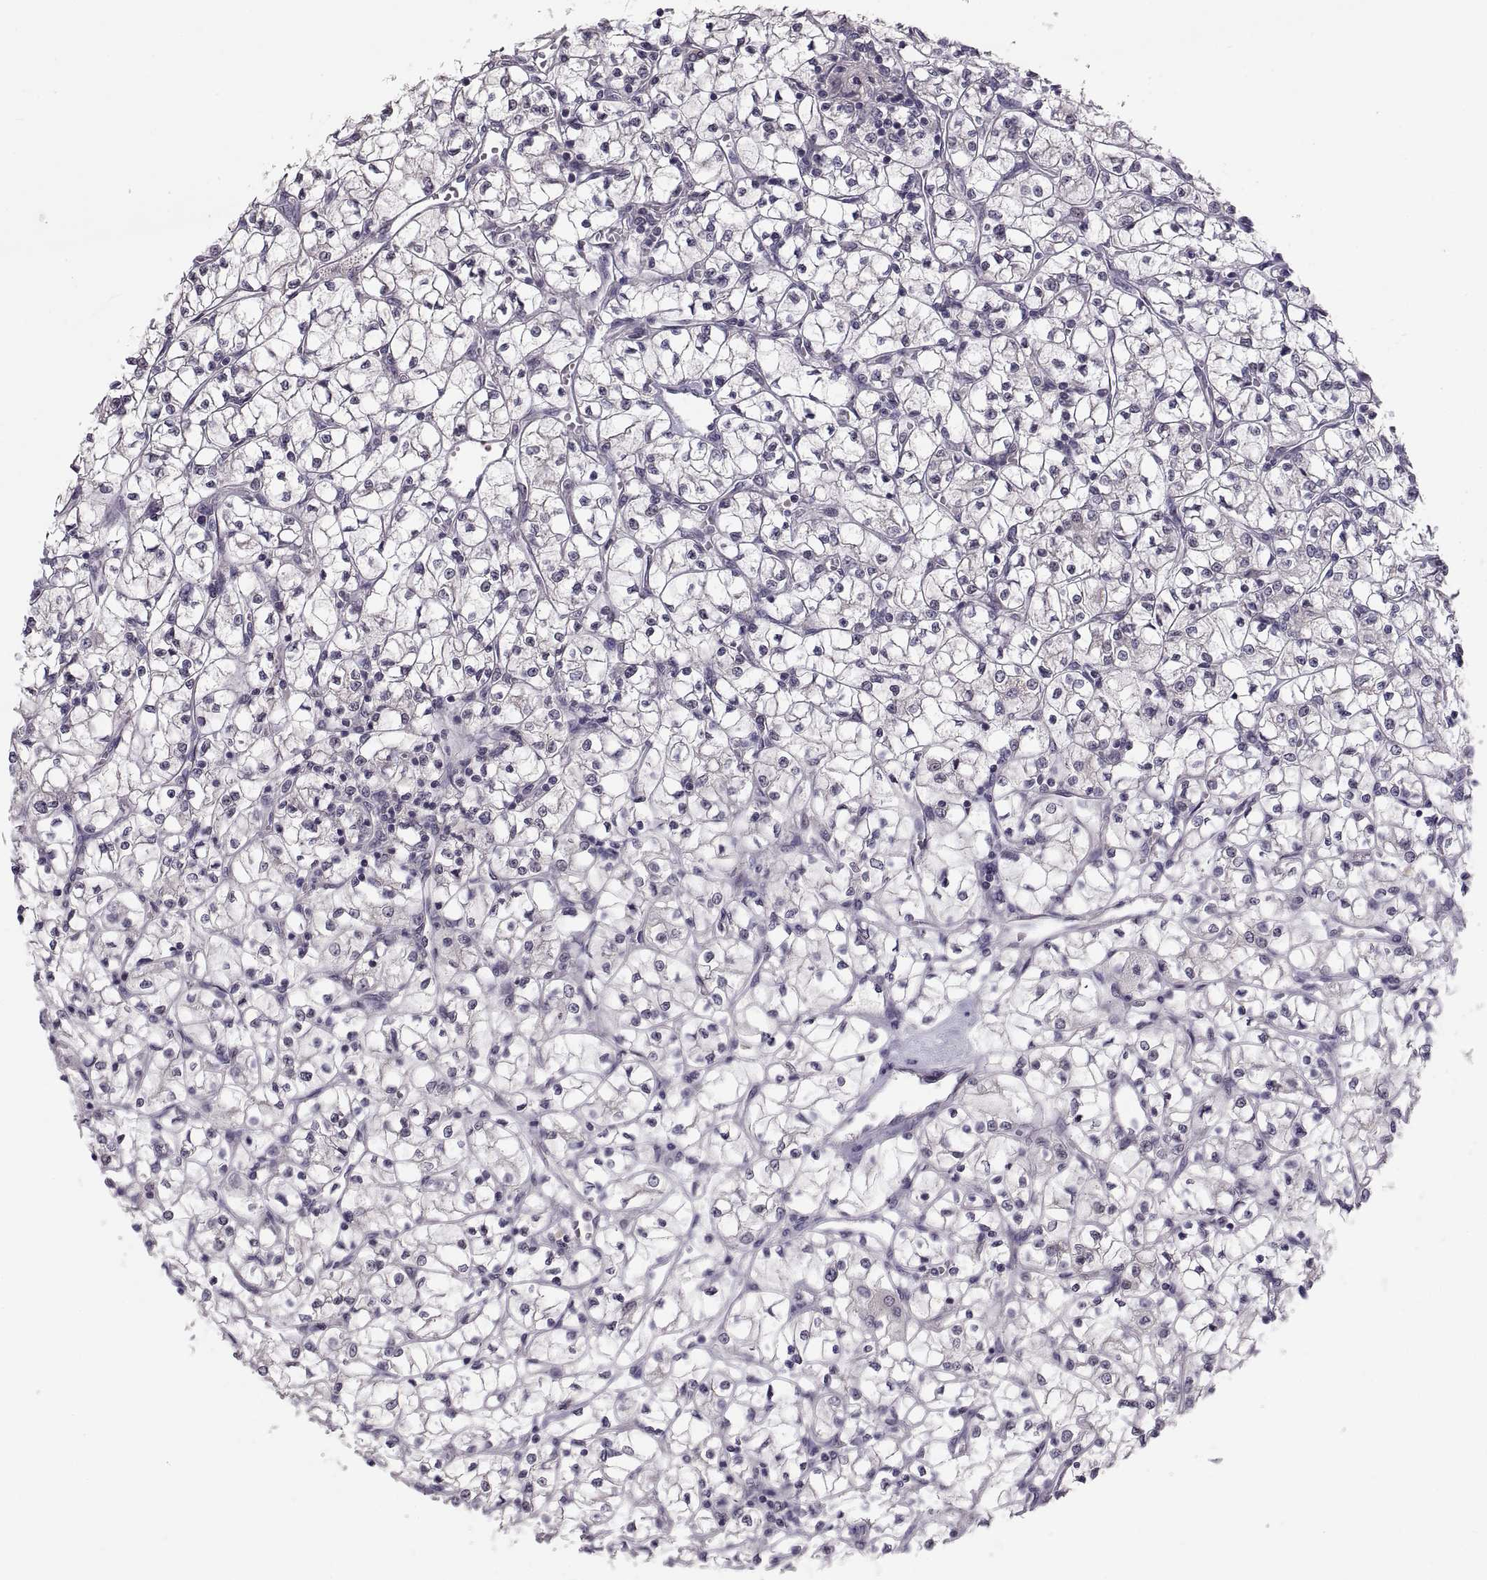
{"staining": {"intensity": "negative", "quantity": "none", "location": "none"}, "tissue": "renal cancer", "cell_type": "Tumor cells", "image_type": "cancer", "snomed": [{"axis": "morphology", "description": "Adenocarcinoma, NOS"}, {"axis": "topography", "description": "Kidney"}], "caption": "Tumor cells show no significant expression in renal cancer (adenocarcinoma).", "gene": "PAX2", "patient": {"sex": "female", "age": 64}}